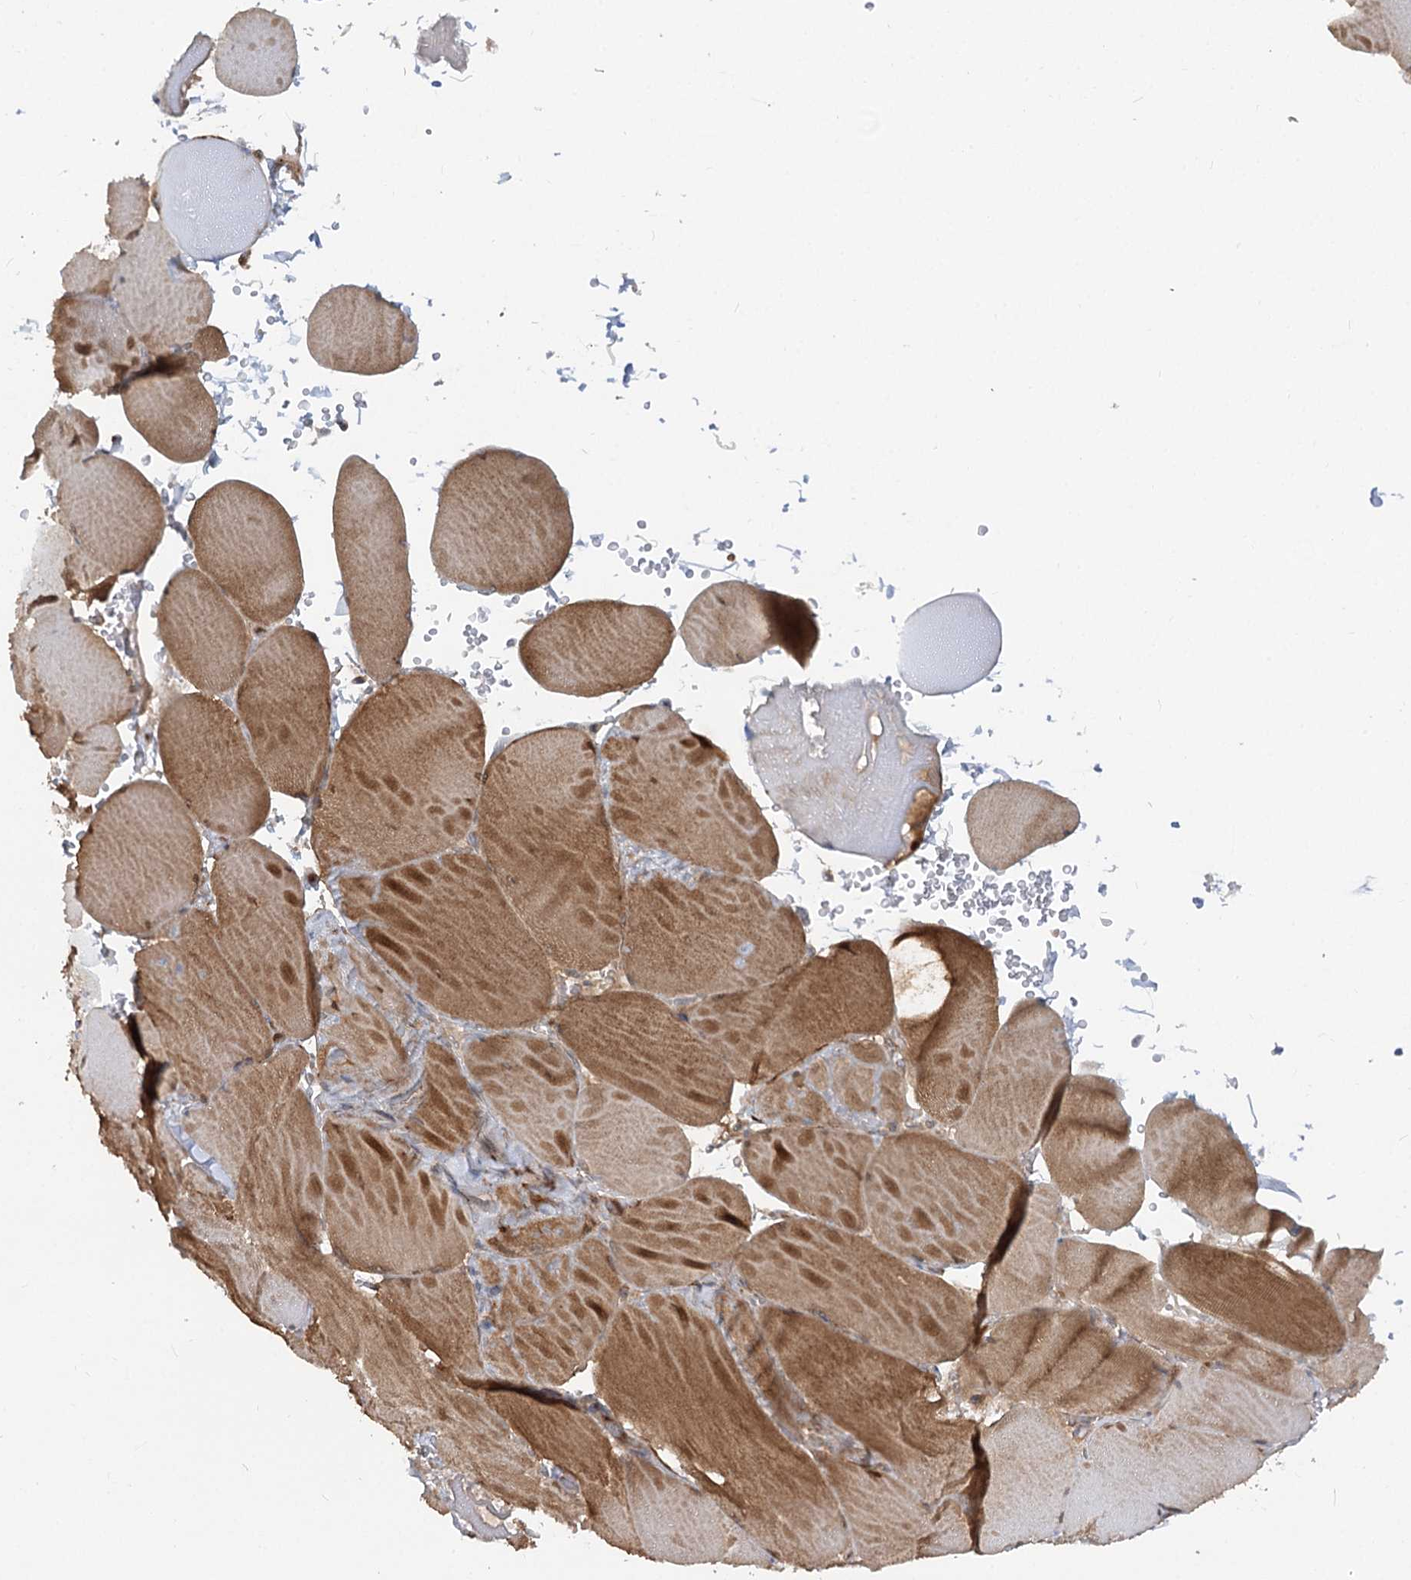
{"staining": {"intensity": "moderate", "quantity": ">75%", "location": "cytoplasmic/membranous"}, "tissue": "skeletal muscle", "cell_type": "Myocytes", "image_type": "normal", "snomed": [{"axis": "morphology", "description": "Normal tissue, NOS"}, {"axis": "topography", "description": "Skeletal muscle"}, {"axis": "topography", "description": "Head-Neck"}], "caption": "Immunohistochemistry (IHC) of benign skeletal muscle reveals medium levels of moderate cytoplasmic/membranous staining in approximately >75% of myocytes.", "gene": "FGF19", "patient": {"sex": "male", "age": 66}}